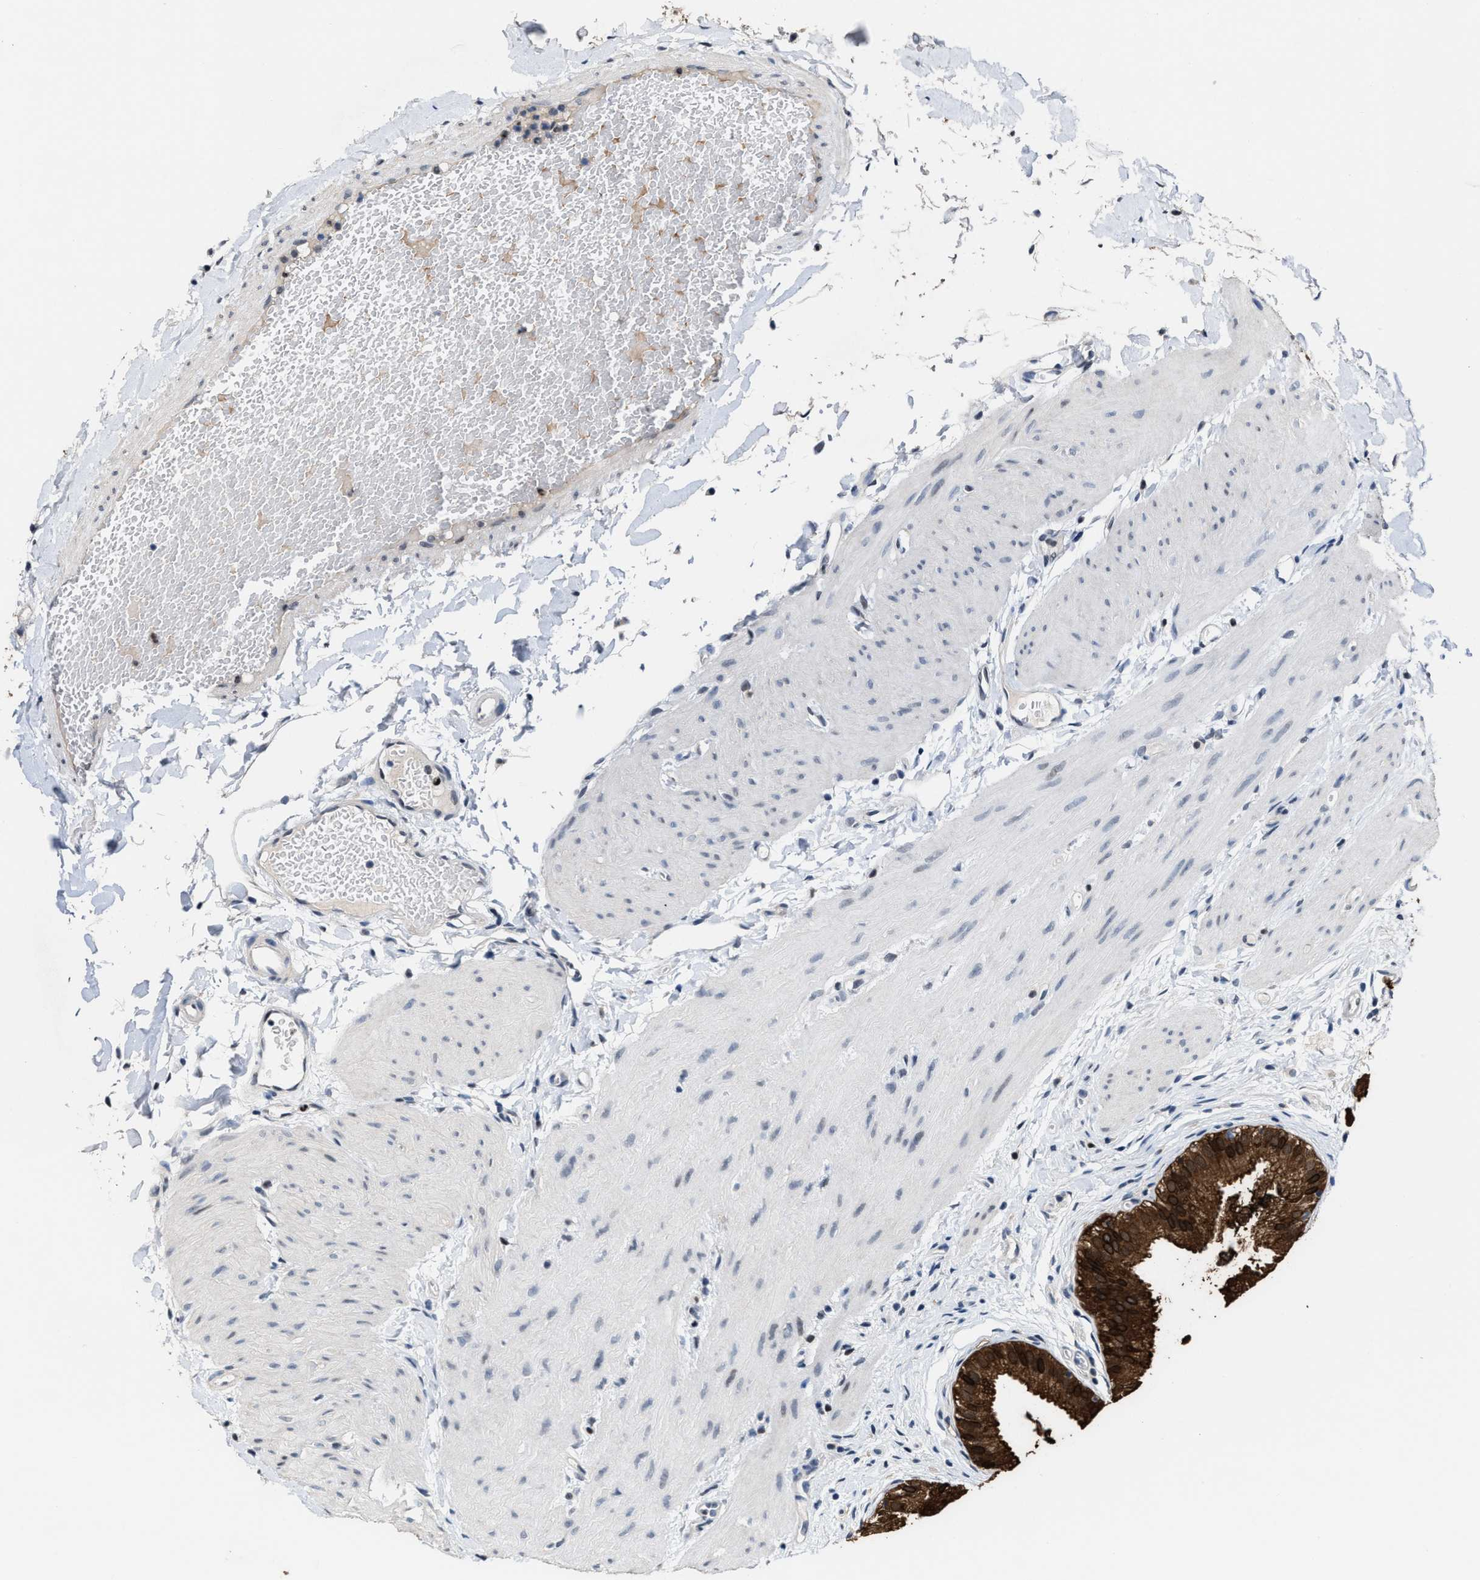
{"staining": {"intensity": "strong", "quantity": ">75%", "location": "cytoplasmic/membranous,nuclear"}, "tissue": "gallbladder", "cell_type": "Glandular cells", "image_type": "normal", "snomed": [{"axis": "morphology", "description": "Normal tissue, NOS"}, {"axis": "topography", "description": "Gallbladder"}], "caption": "Immunohistochemical staining of normal human gallbladder demonstrates high levels of strong cytoplasmic/membranous,nuclear positivity in approximately >75% of glandular cells.", "gene": "ZNF20", "patient": {"sex": "female", "age": 26}}